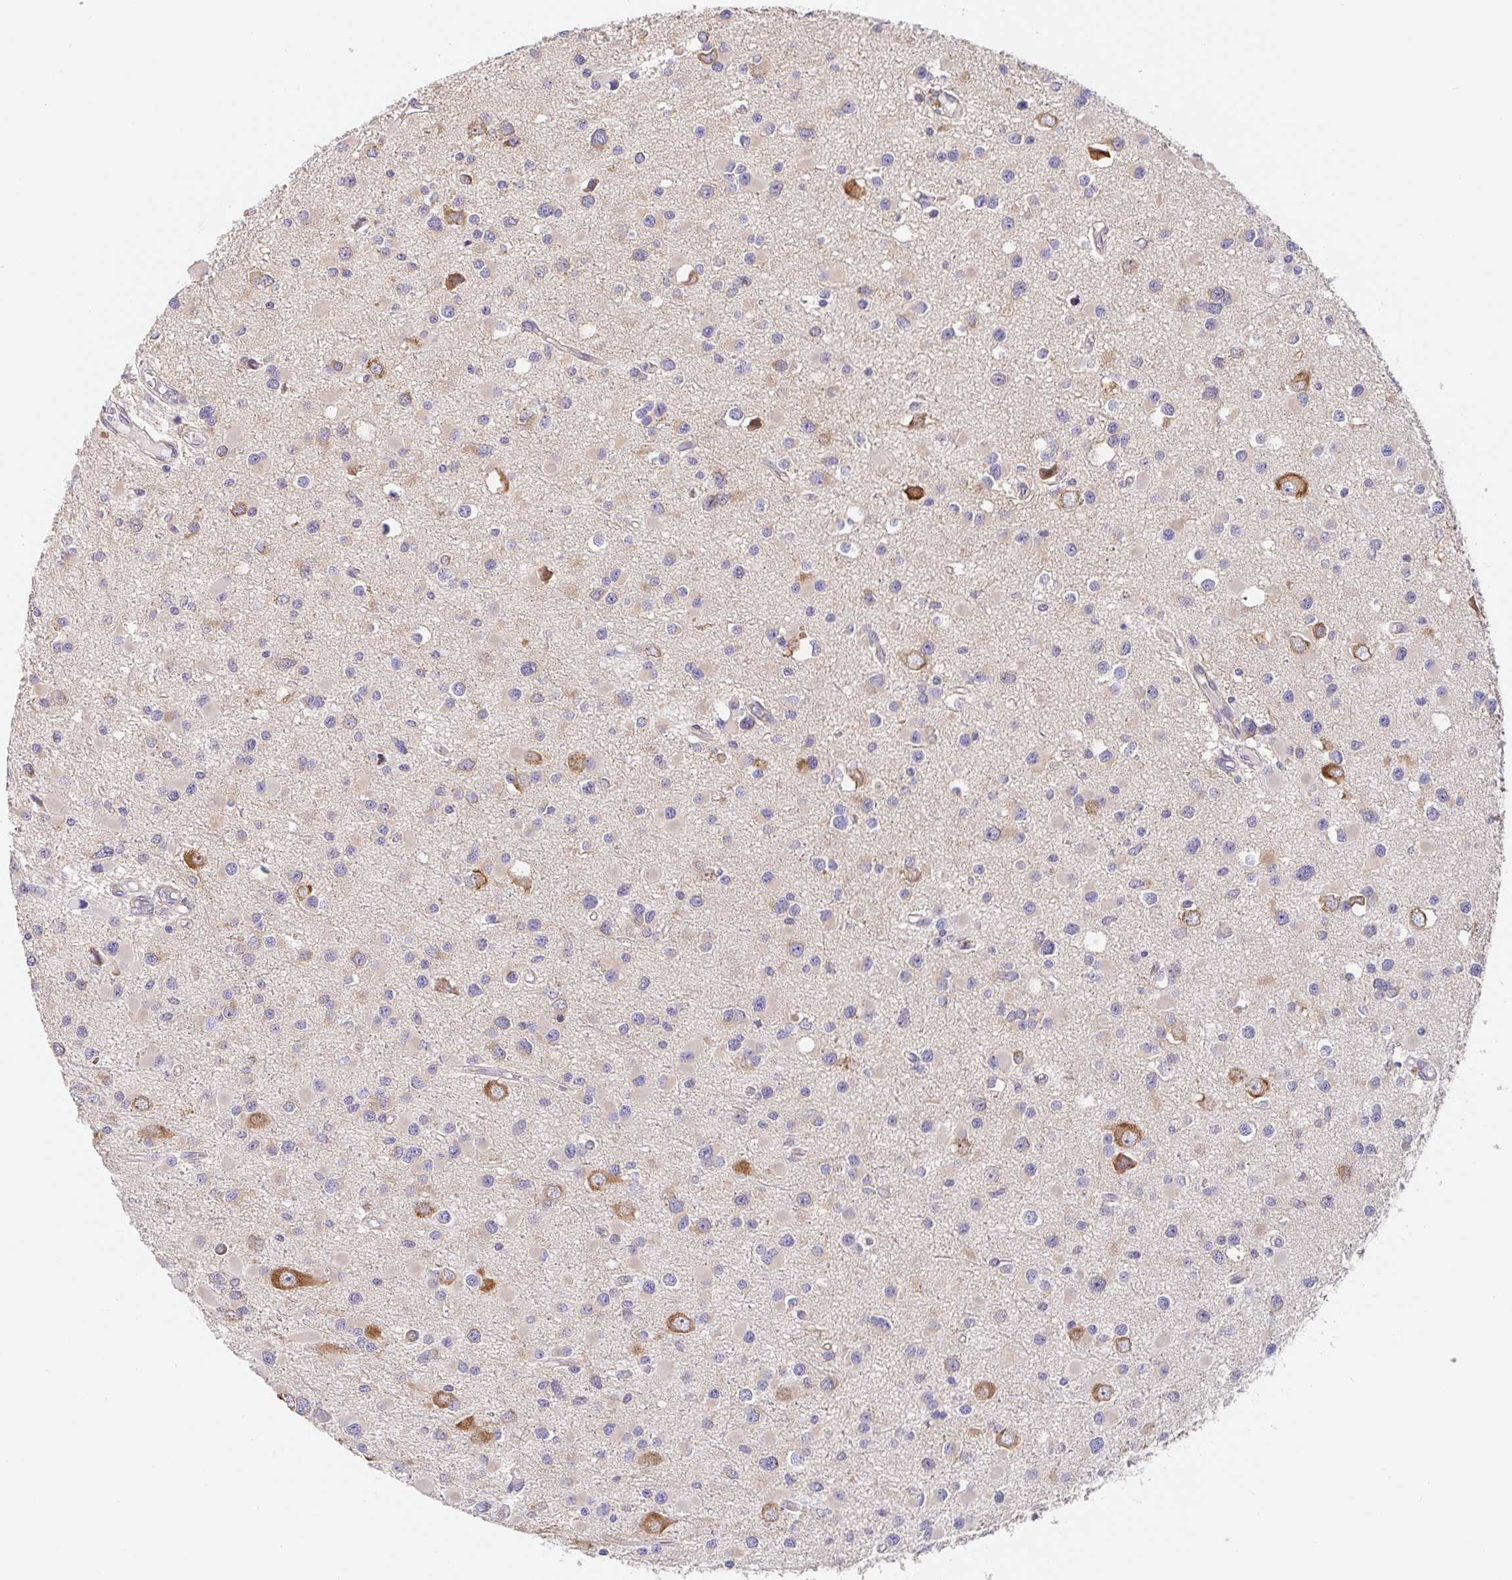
{"staining": {"intensity": "weak", "quantity": "<25%", "location": "cytoplasmic/membranous"}, "tissue": "glioma", "cell_type": "Tumor cells", "image_type": "cancer", "snomed": [{"axis": "morphology", "description": "Glioma, malignant, High grade"}, {"axis": "topography", "description": "Brain"}], "caption": "This is a photomicrograph of immunohistochemistry staining of glioma, which shows no staining in tumor cells.", "gene": "PDPK1", "patient": {"sex": "male", "age": 54}}